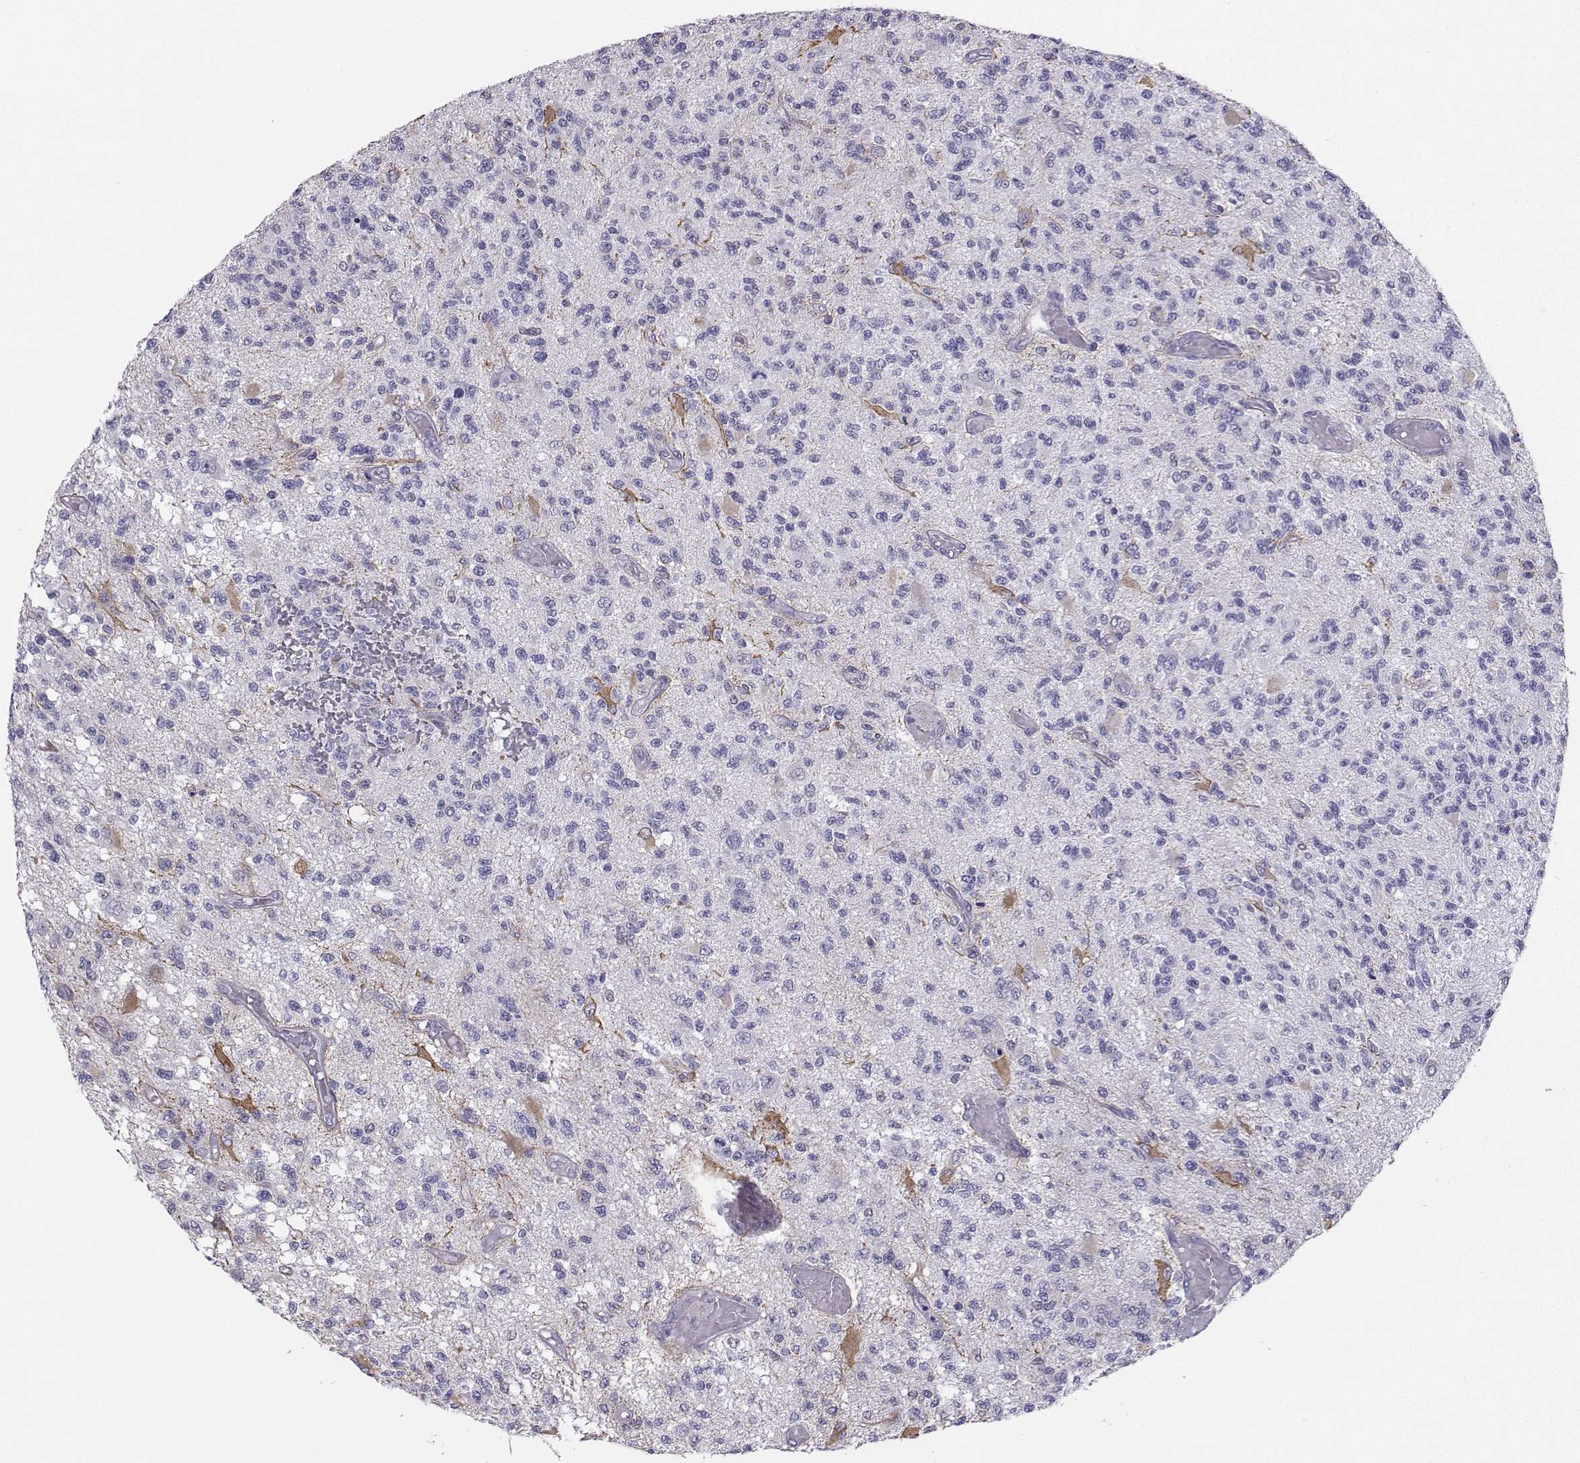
{"staining": {"intensity": "negative", "quantity": "none", "location": "none"}, "tissue": "glioma", "cell_type": "Tumor cells", "image_type": "cancer", "snomed": [{"axis": "morphology", "description": "Glioma, malignant, High grade"}, {"axis": "topography", "description": "Brain"}], "caption": "DAB immunohistochemical staining of human glioma reveals no significant expression in tumor cells.", "gene": "DCLK3", "patient": {"sex": "female", "age": 63}}